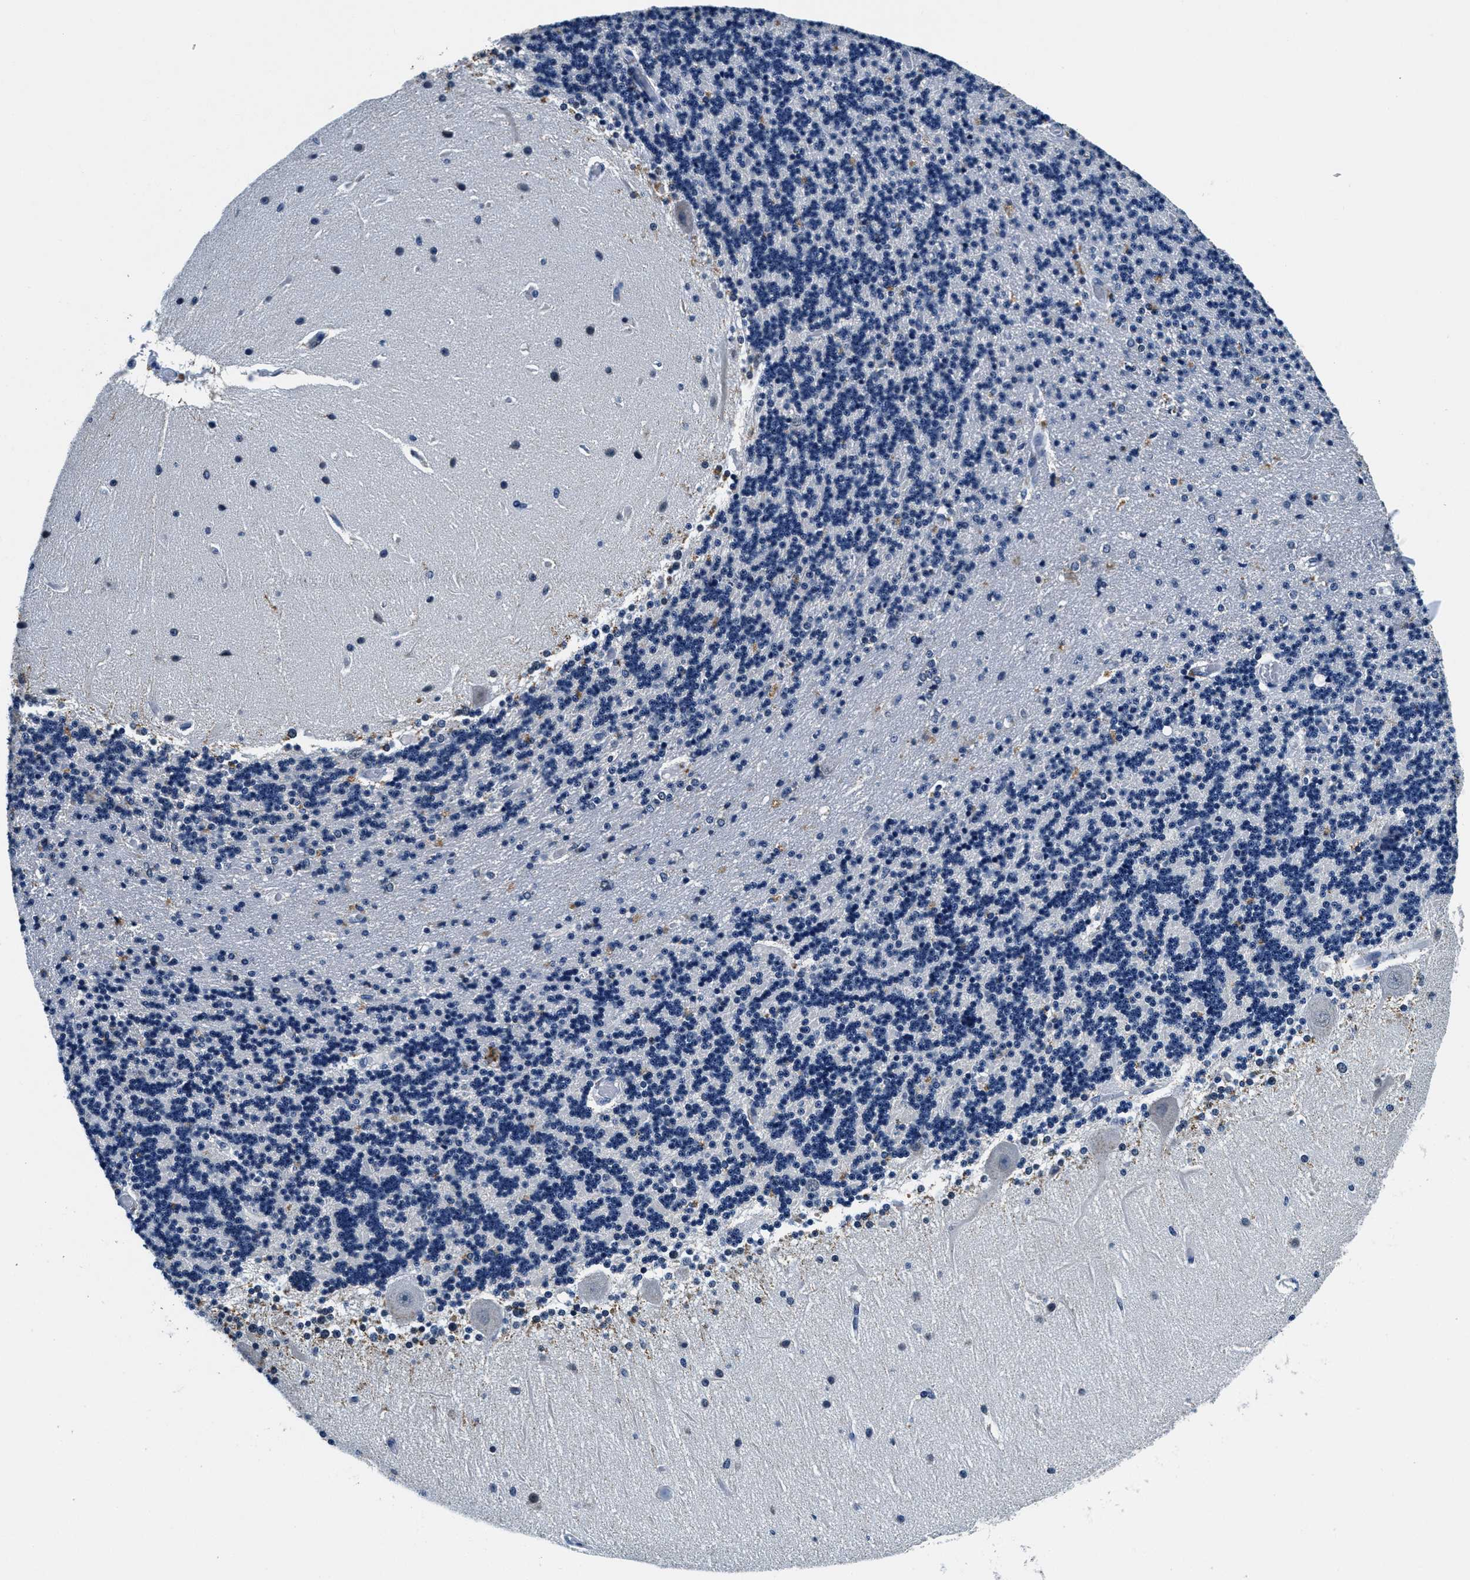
{"staining": {"intensity": "negative", "quantity": "none", "location": "none"}, "tissue": "cerebellum", "cell_type": "Cells in granular layer", "image_type": "normal", "snomed": [{"axis": "morphology", "description": "Normal tissue, NOS"}, {"axis": "topography", "description": "Cerebellum"}], "caption": "High magnification brightfield microscopy of unremarkable cerebellum stained with DAB (brown) and counterstained with hematoxylin (blue): cells in granular layer show no significant staining. (Immunohistochemistry (ihc), brightfield microscopy, high magnification).", "gene": "HS3ST2", "patient": {"sex": "female", "age": 54}}